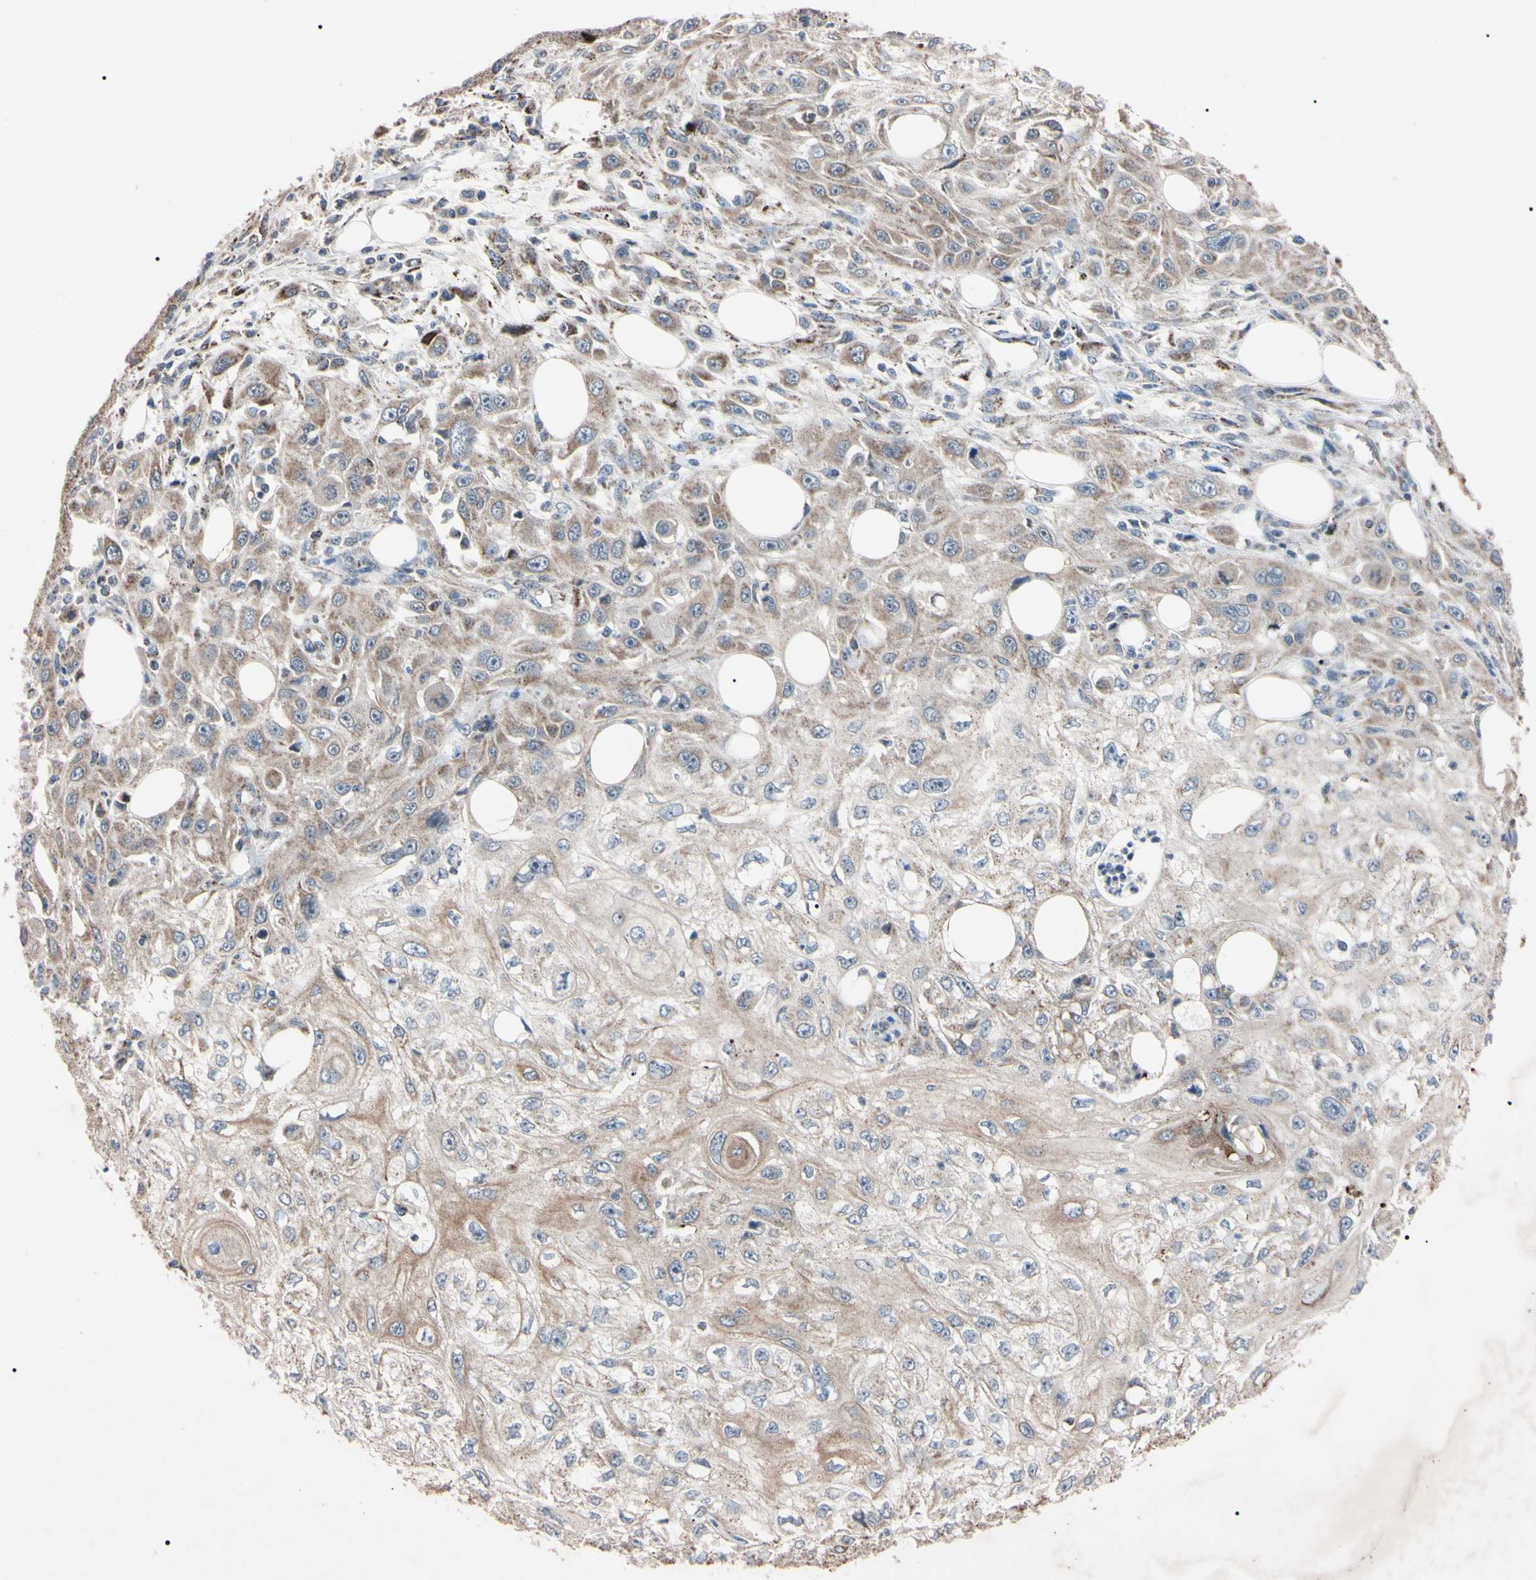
{"staining": {"intensity": "weak", "quantity": ">75%", "location": "cytoplasmic/membranous"}, "tissue": "skin cancer", "cell_type": "Tumor cells", "image_type": "cancer", "snomed": [{"axis": "morphology", "description": "Squamous cell carcinoma, NOS"}, {"axis": "topography", "description": "Skin"}], "caption": "High-power microscopy captured an IHC histopathology image of squamous cell carcinoma (skin), revealing weak cytoplasmic/membranous expression in approximately >75% of tumor cells.", "gene": "TNFRSF1A", "patient": {"sex": "male", "age": 75}}